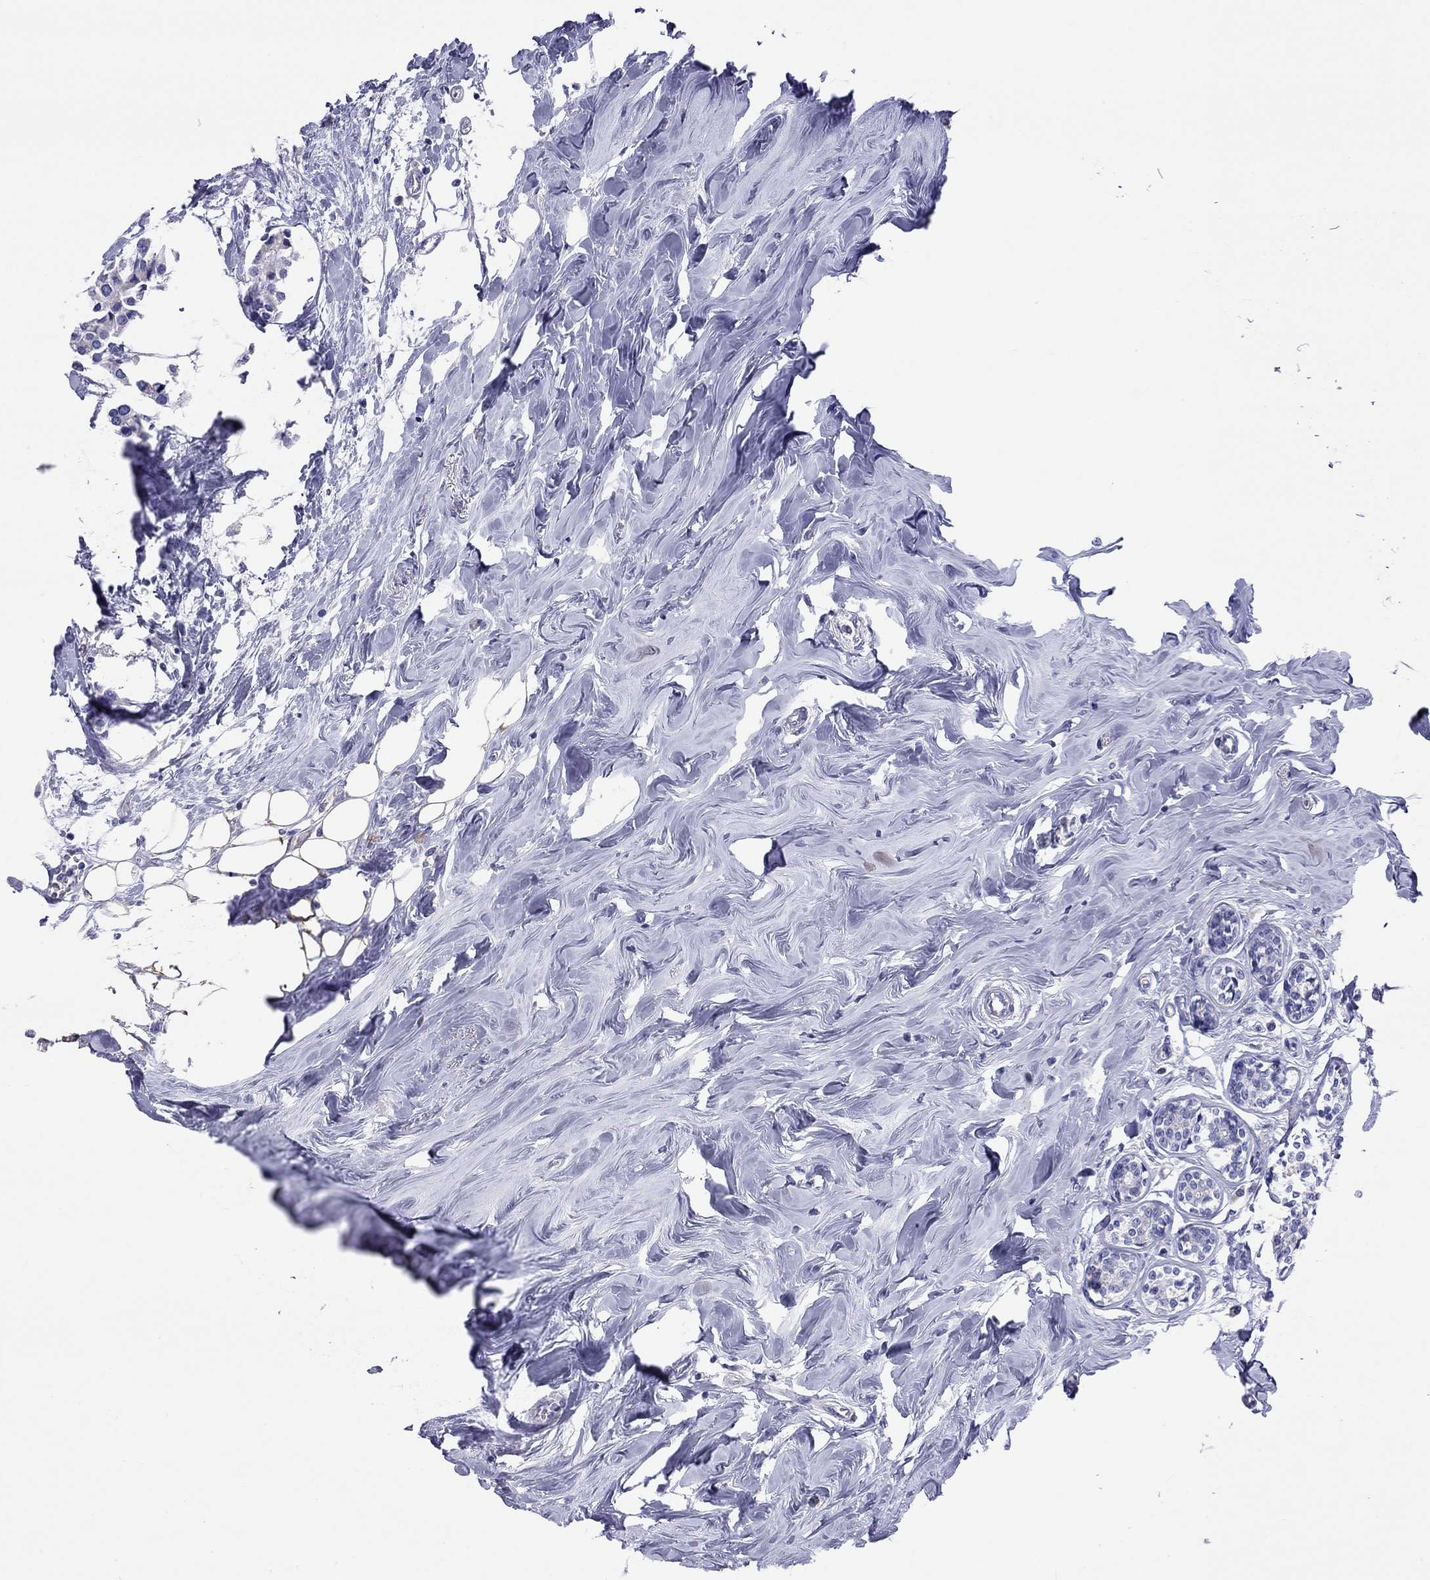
{"staining": {"intensity": "negative", "quantity": "none", "location": "none"}, "tissue": "breast cancer", "cell_type": "Tumor cells", "image_type": "cancer", "snomed": [{"axis": "morphology", "description": "Duct carcinoma"}, {"axis": "topography", "description": "Breast"}], "caption": "Tumor cells are negative for brown protein staining in breast cancer.", "gene": "COL9A1", "patient": {"sex": "female", "age": 83}}